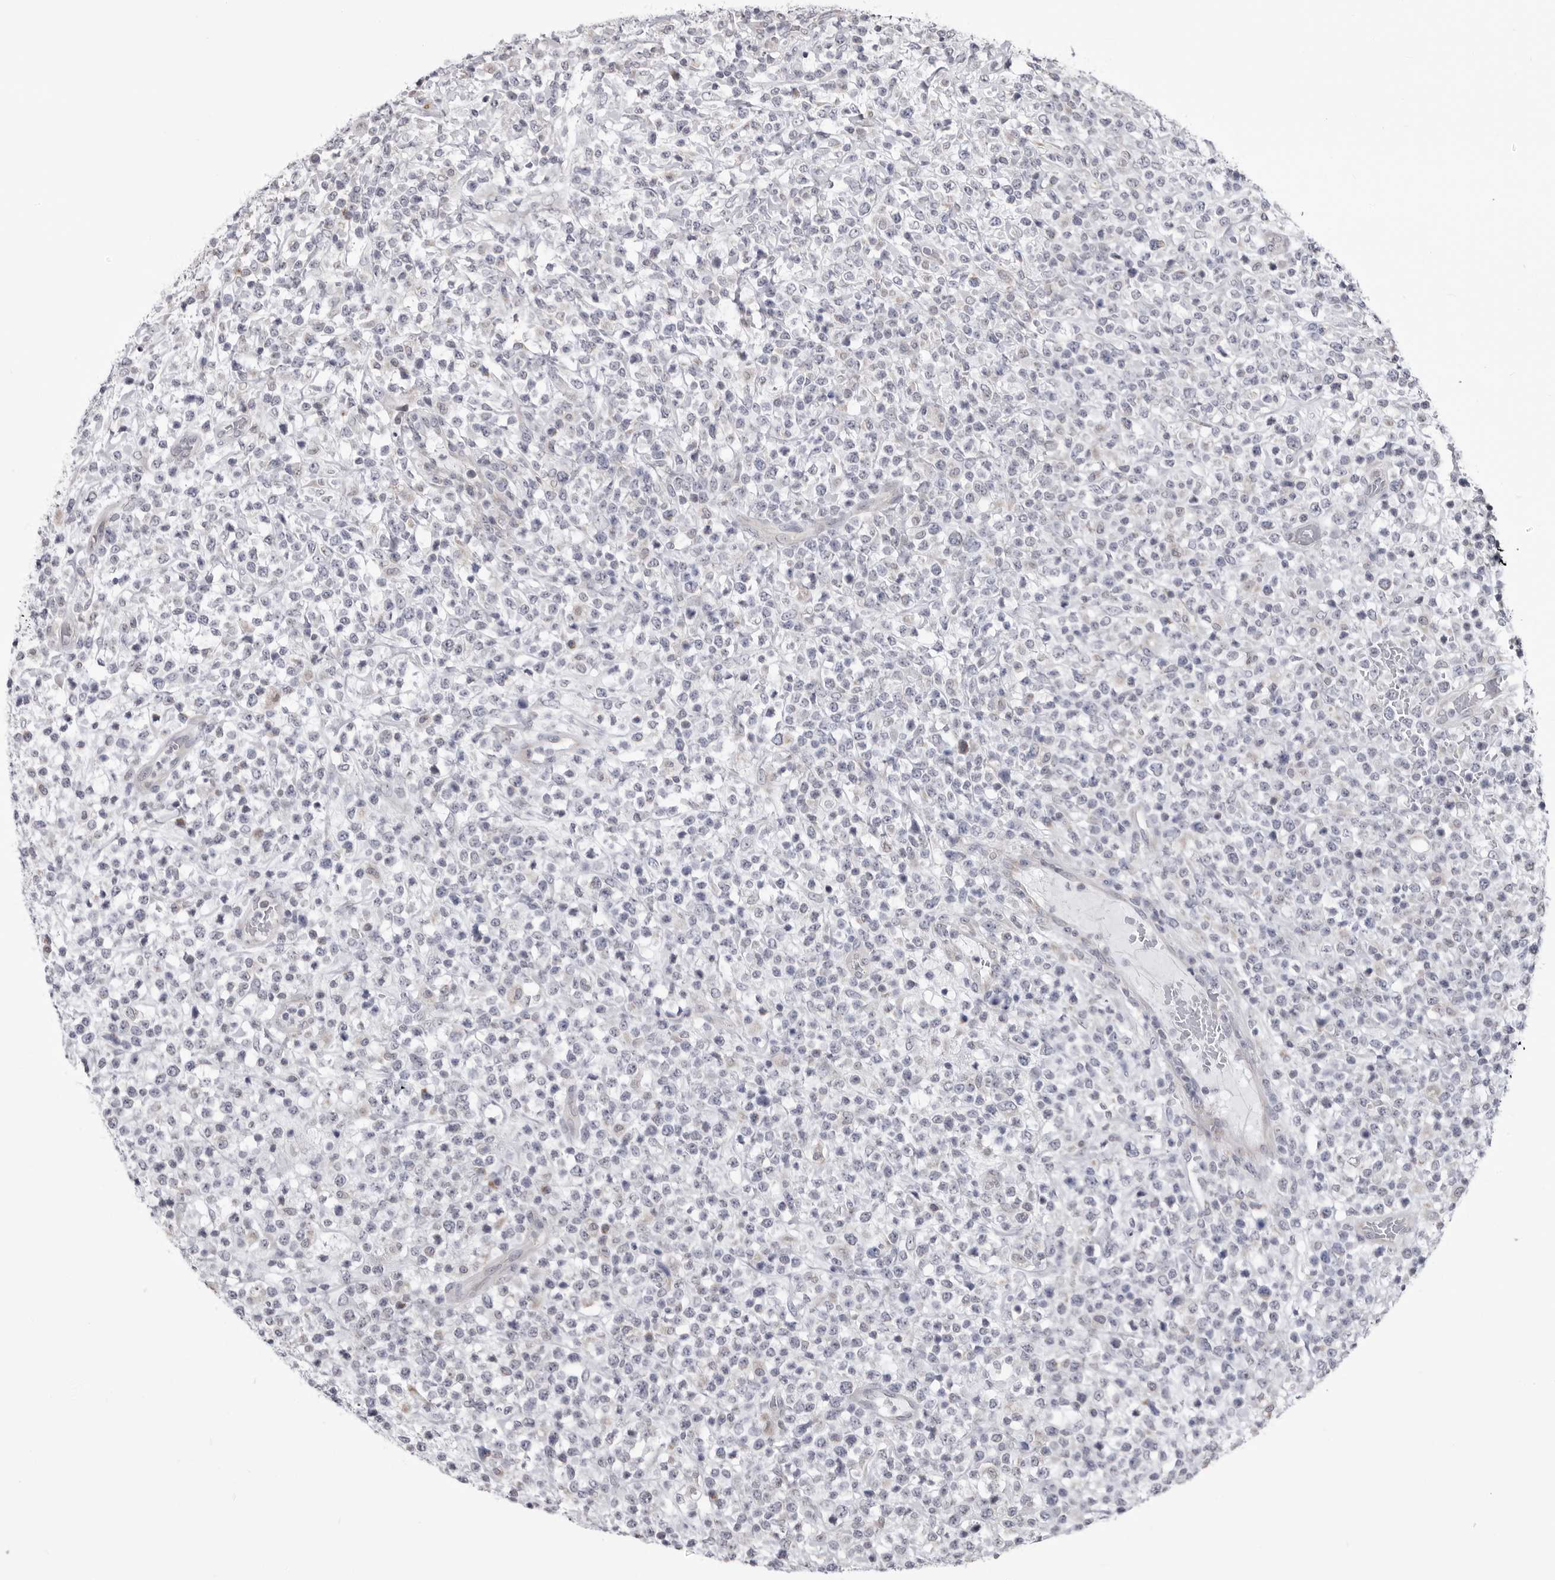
{"staining": {"intensity": "negative", "quantity": "none", "location": "none"}, "tissue": "lymphoma", "cell_type": "Tumor cells", "image_type": "cancer", "snomed": [{"axis": "morphology", "description": "Malignant lymphoma, non-Hodgkin's type, High grade"}, {"axis": "topography", "description": "Colon"}], "caption": "Tumor cells are negative for protein expression in human high-grade malignant lymphoma, non-Hodgkin's type.", "gene": "FH", "patient": {"sex": "female", "age": 53}}